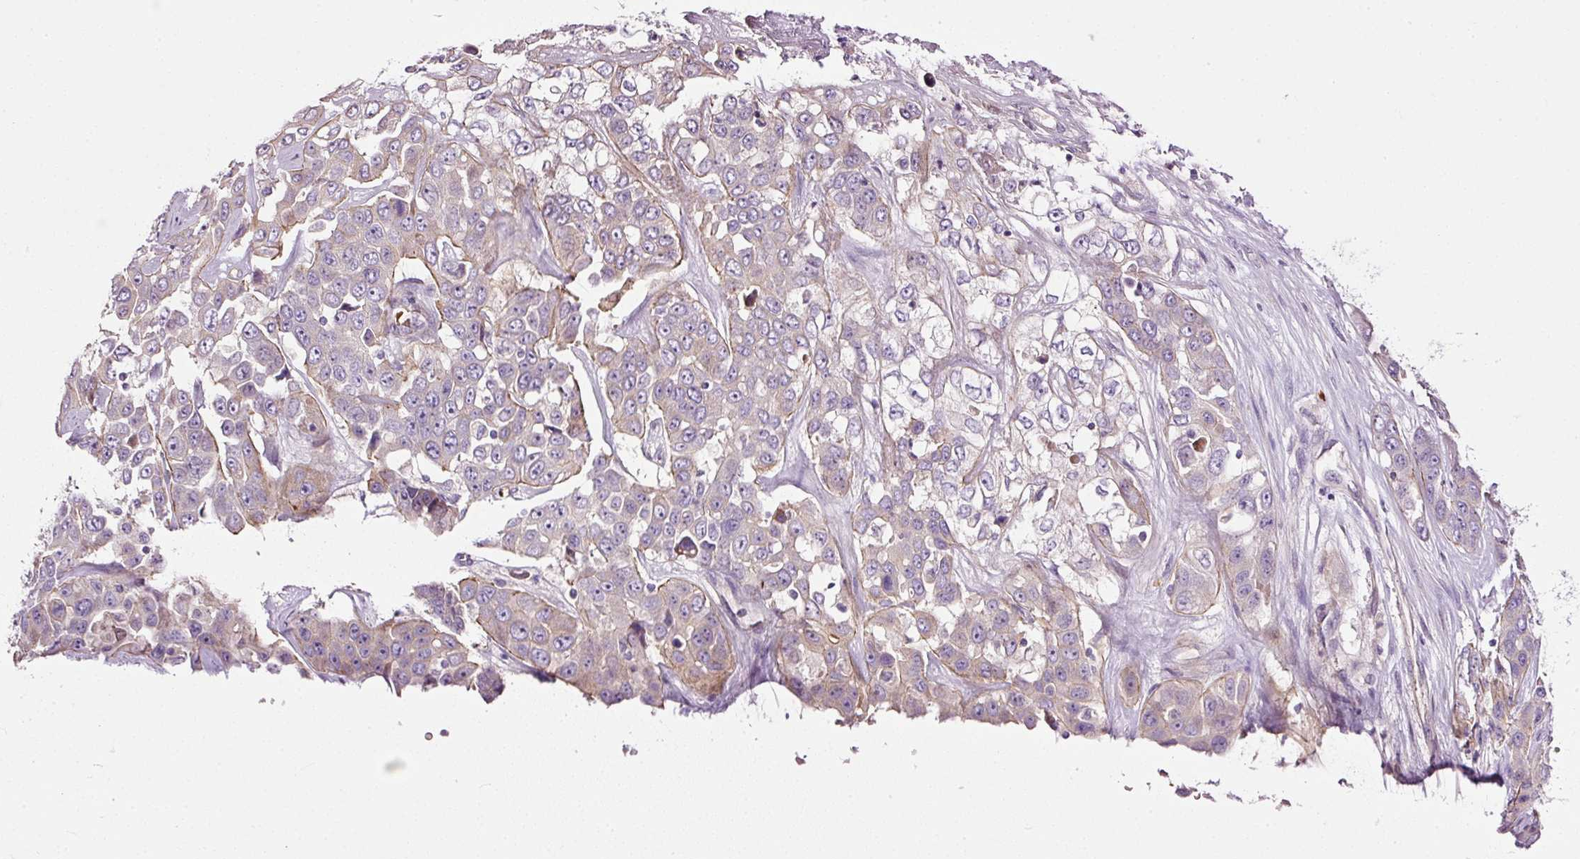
{"staining": {"intensity": "weak", "quantity": "<25%", "location": "cytoplasmic/membranous"}, "tissue": "liver cancer", "cell_type": "Tumor cells", "image_type": "cancer", "snomed": [{"axis": "morphology", "description": "Cholangiocarcinoma"}, {"axis": "topography", "description": "Liver"}], "caption": "Immunohistochemistry (IHC) micrograph of liver cancer stained for a protein (brown), which reveals no expression in tumor cells.", "gene": "USHBP1", "patient": {"sex": "female", "age": 52}}